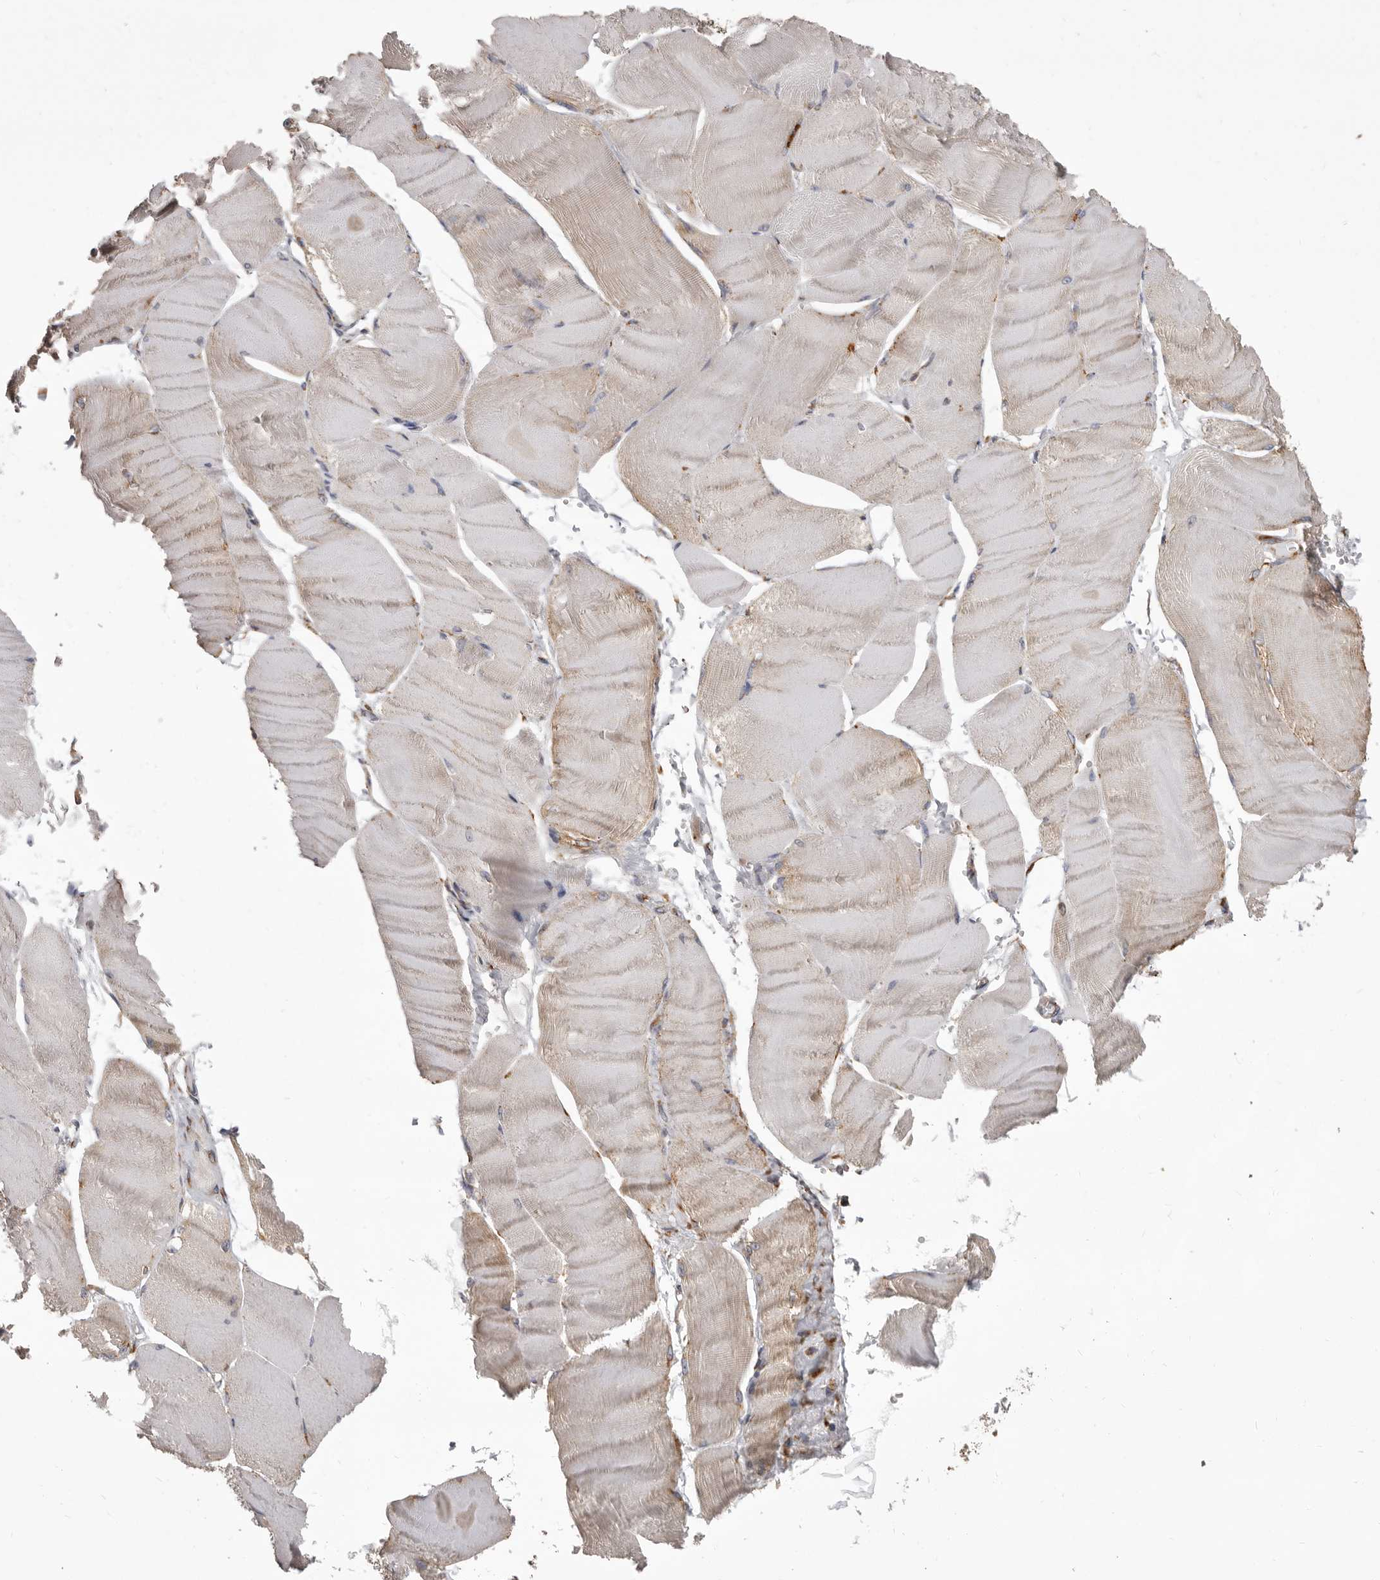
{"staining": {"intensity": "weak", "quantity": "25%-75%", "location": "cytoplasmic/membranous"}, "tissue": "skeletal muscle", "cell_type": "Myocytes", "image_type": "normal", "snomed": [{"axis": "morphology", "description": "Normal tissue, NOS"}, {"axis": "morphology", "description": "Basal cell carcinoma"}, {"axis": "topography", "description": "Skeletal muscle"}], "caption": "Approximately 25%-75% of myocytes in benign skeletal muscle reveal weak cytoplasmic/membranous protein expression as visualized by brown immunohistochemical staining.", "gene": "CDK5RAP3", "patient": {"sex": "female", "age": 64}}